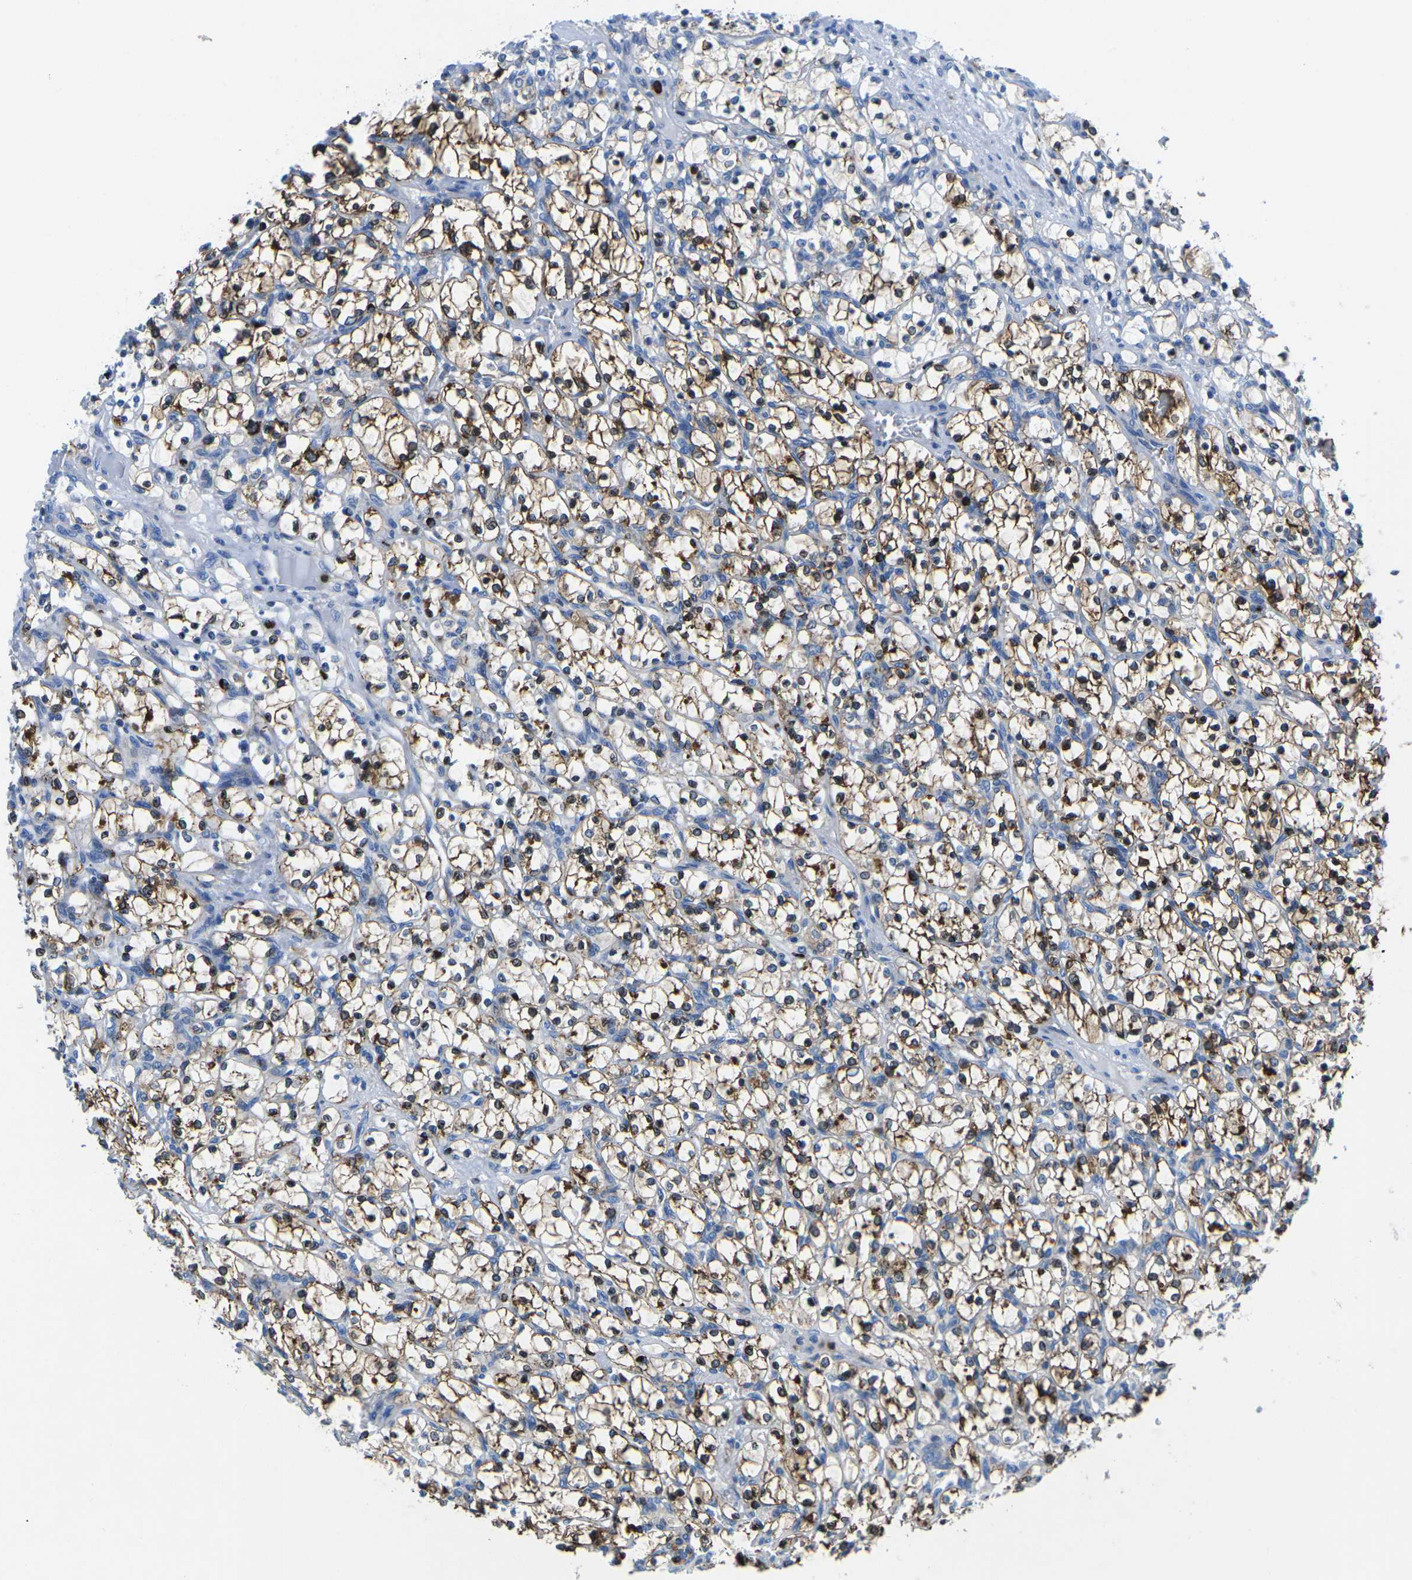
{"staining": {"intensity": "moderate", "quantity": "25%-75%", "location": "cytoplasmic/membranous"}, "tissue": "renal cancer", "cell_type": "Tumor cells", "image_type": "cancer", "snomed": [{"axis": "morphology", "description": "Adenocarcinoma, NOS"}, {"axis": "topography", "description": "Kidney"}], "caption": "High-magnification brightfield microscopy of renal cancer (adenocarcinoma) stained with DAB (brown) and counterstained with hematoxylin (blue). tumor cells exhibit moderate cytoplasmic/membranous staining is present in about25%-75% of cells.", "gene": "MC4R", "patient": {"sex": "female", "age": 69}}